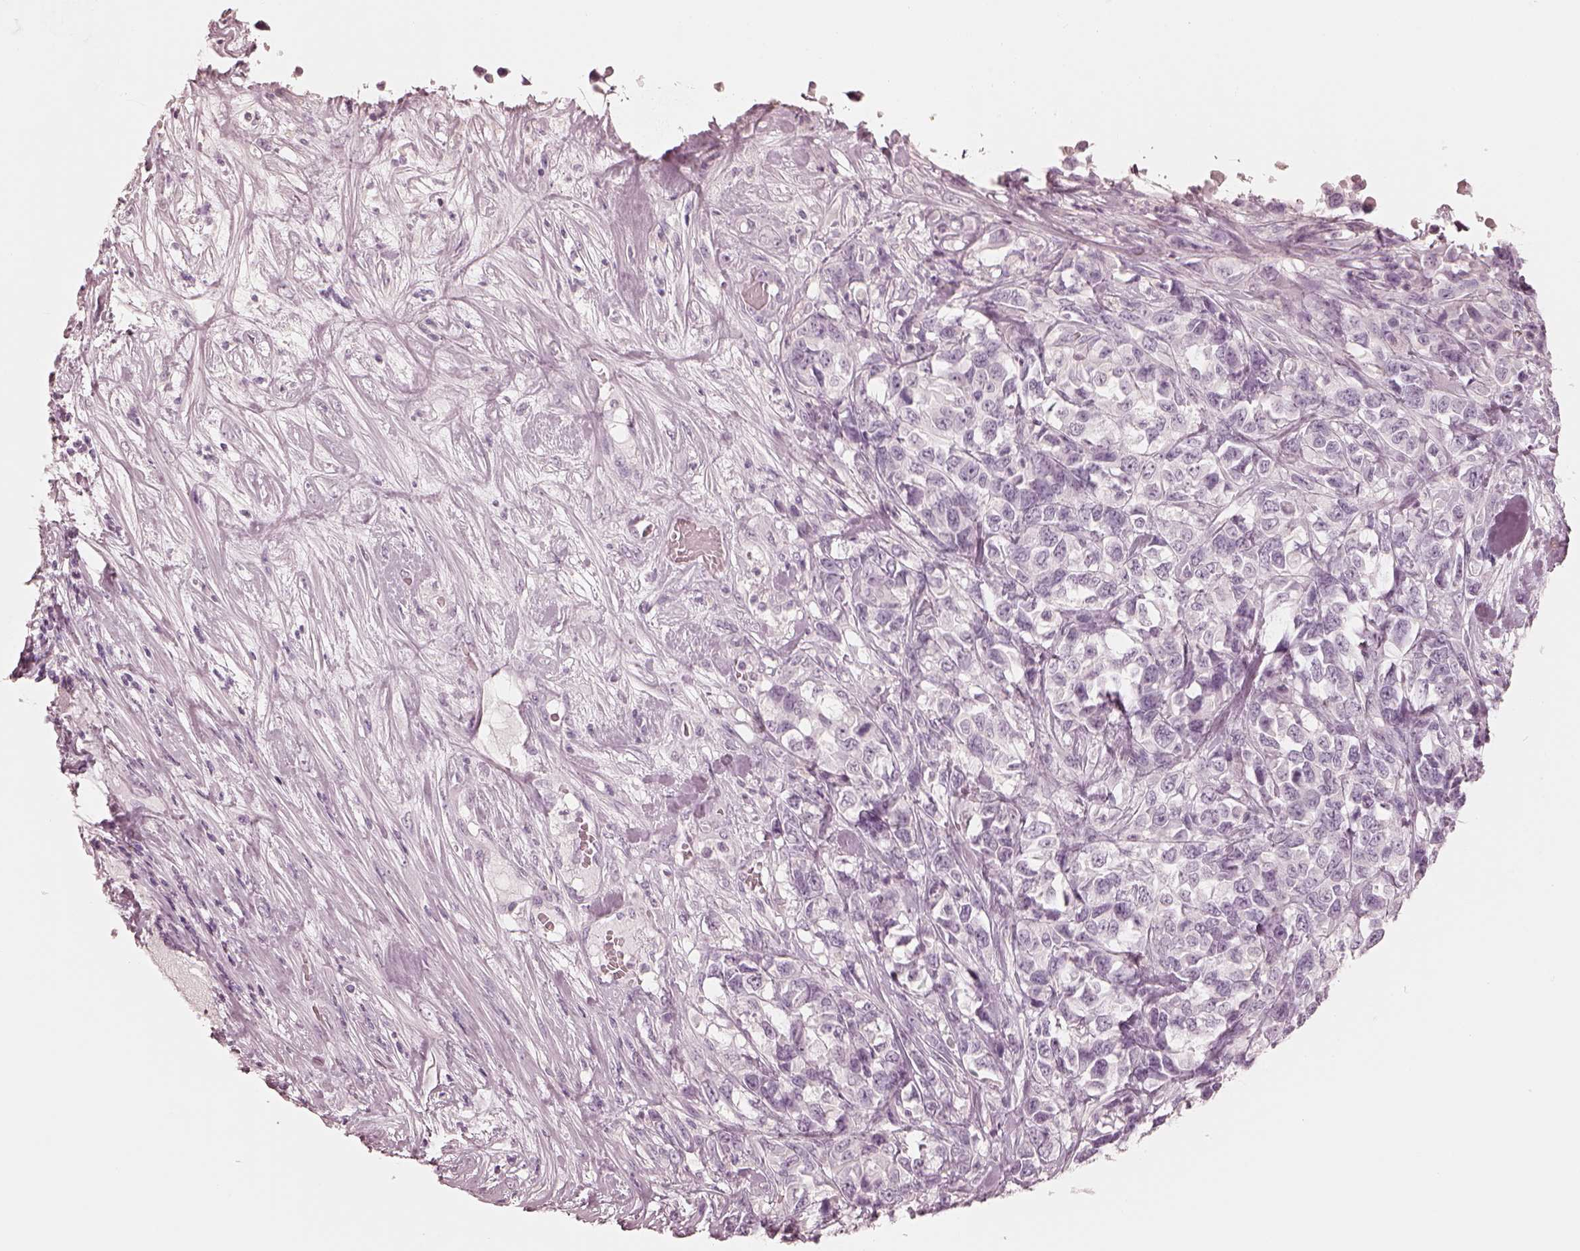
{"staining": {"intensity": "negative", "quantity": "none", "location": "none"}, "tissue": "melanoma", "cell_type": "Tumor cells", "image_type": "cancer", "snomed": [{"axis": "morphology", "description": "Malignant melanoma, Metastatic site"}, {"axis": "topography", "description": "Skin"}], "caption": "Malignant melanoma (metastatic site) stained for a protein using IHC shows no positivity tumor cells.", "gene": "CALR3", "patient": {"sex": "male", "age": 84}}